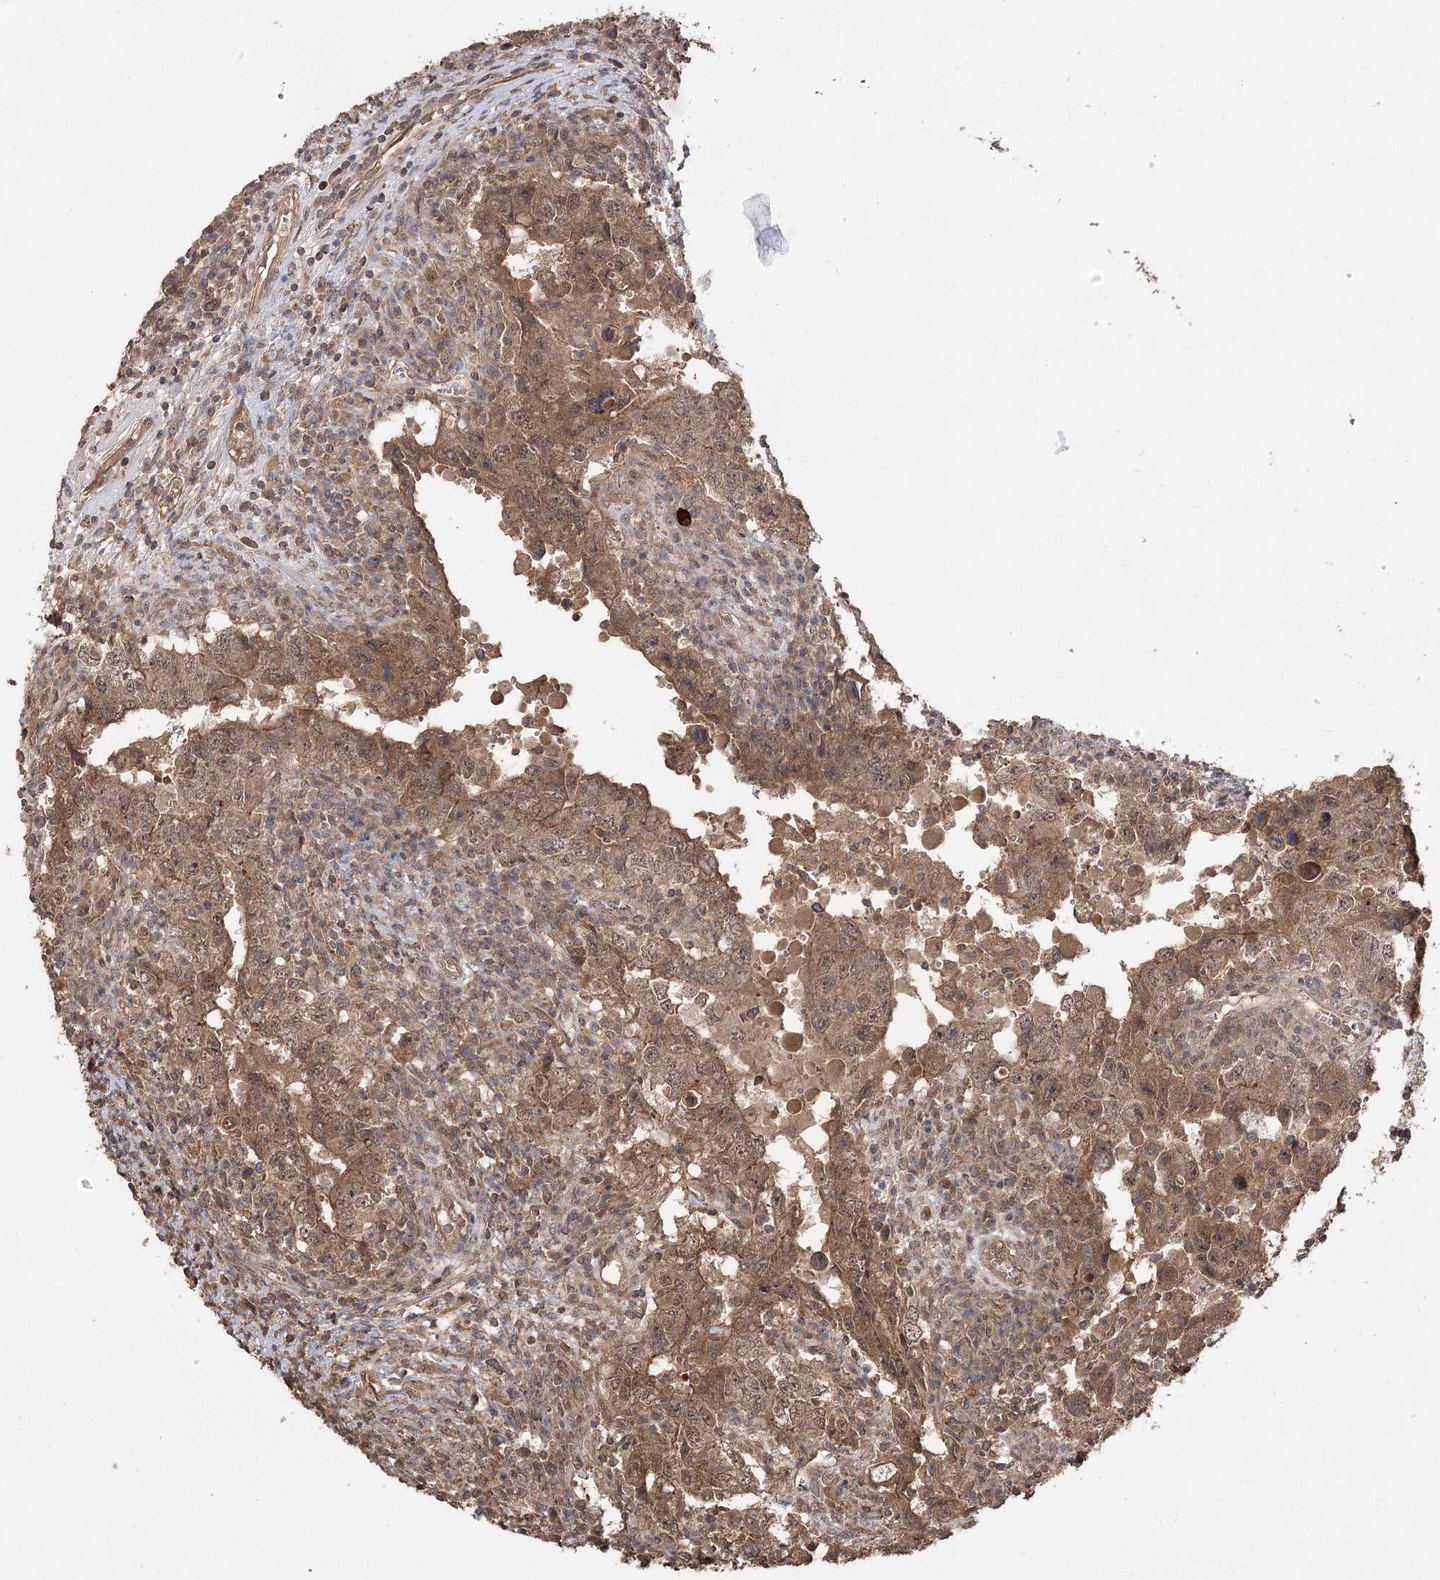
{"staining": {"intensity": "moderate", "quantity": ">75%", "location": "cytoplasmic/membranous,nuclear"}, "tissue": "testis cancer", "cell_type": "Tumor cells", "image_type": "cancer", "snomed": [{"axis": "morphology", "description": "Carcinoma, Embryonal, NOS"}, {"axis": "topography", "description": "Testis"}], "caption": "Moderate cytoplasmic/membranous and nuclear protein positivity is seen in approximately >75% of tumor cells in testis cancer. (Stains: DAB in brown, nuclei in blue, Microscopy: brightfield microscopy at high magnification).", "gene": "TENM2", "patient": {"sex": "male", "age": 26}}